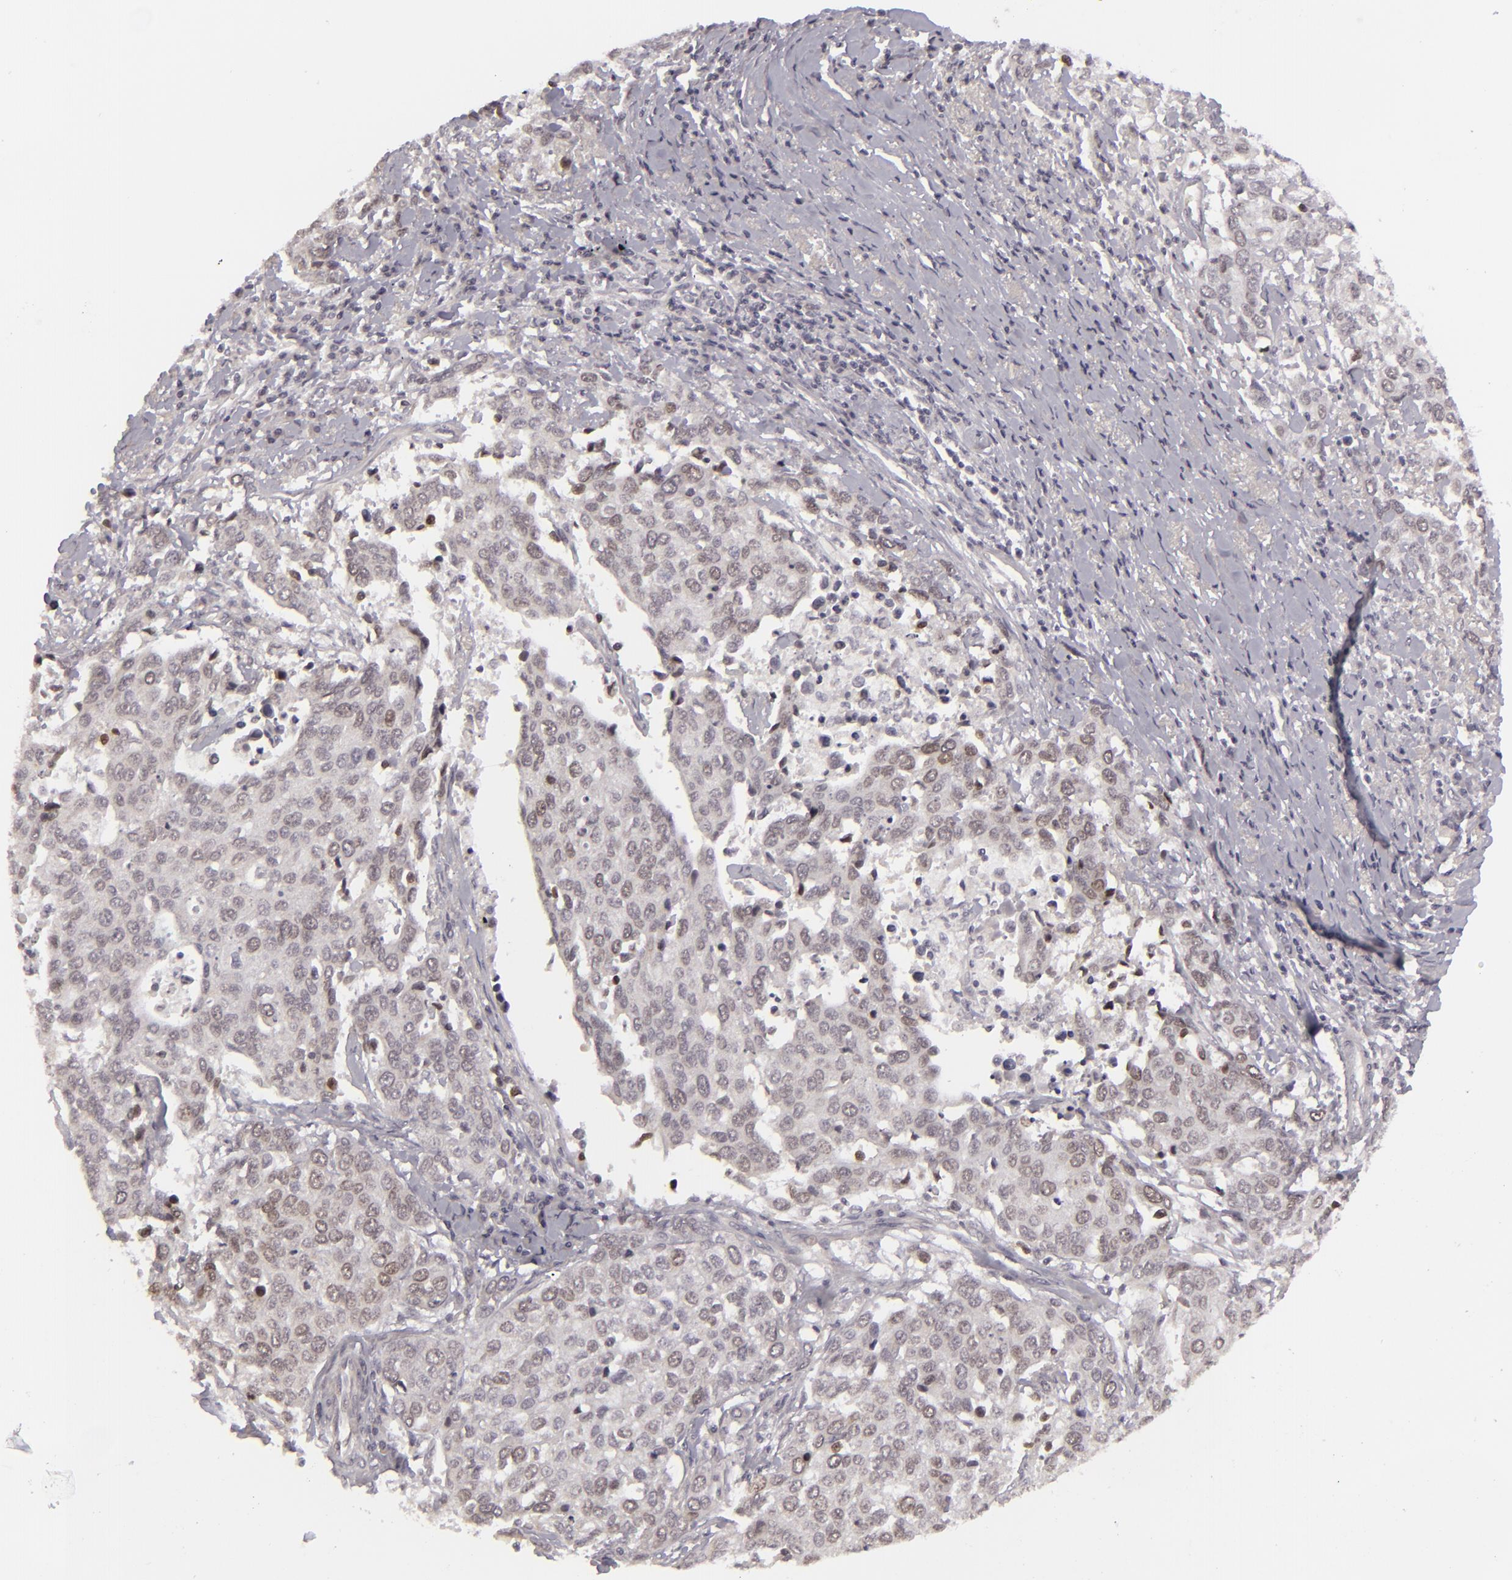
{"staining": {"intensity": "negative", "quantity": "none", "location": "none"}, "tissue": "cervical cancer", "cell_type": "Tumor cells", "image_type": "cancer", "snomed": [{"axis": "morphology", "description": "Squamous cell carcinoma, NOS"}, {"axis": "topography", "description": "Cervix"}], "caption": "Immunohistochemistry (IHC) micrograph of squamous cell carcinoma (cervical) stained for a protein (brown), which demonstrates no staining in tumor cells.", "gene": "SIX1", "patient": {"sex": "female", "age": 54}}